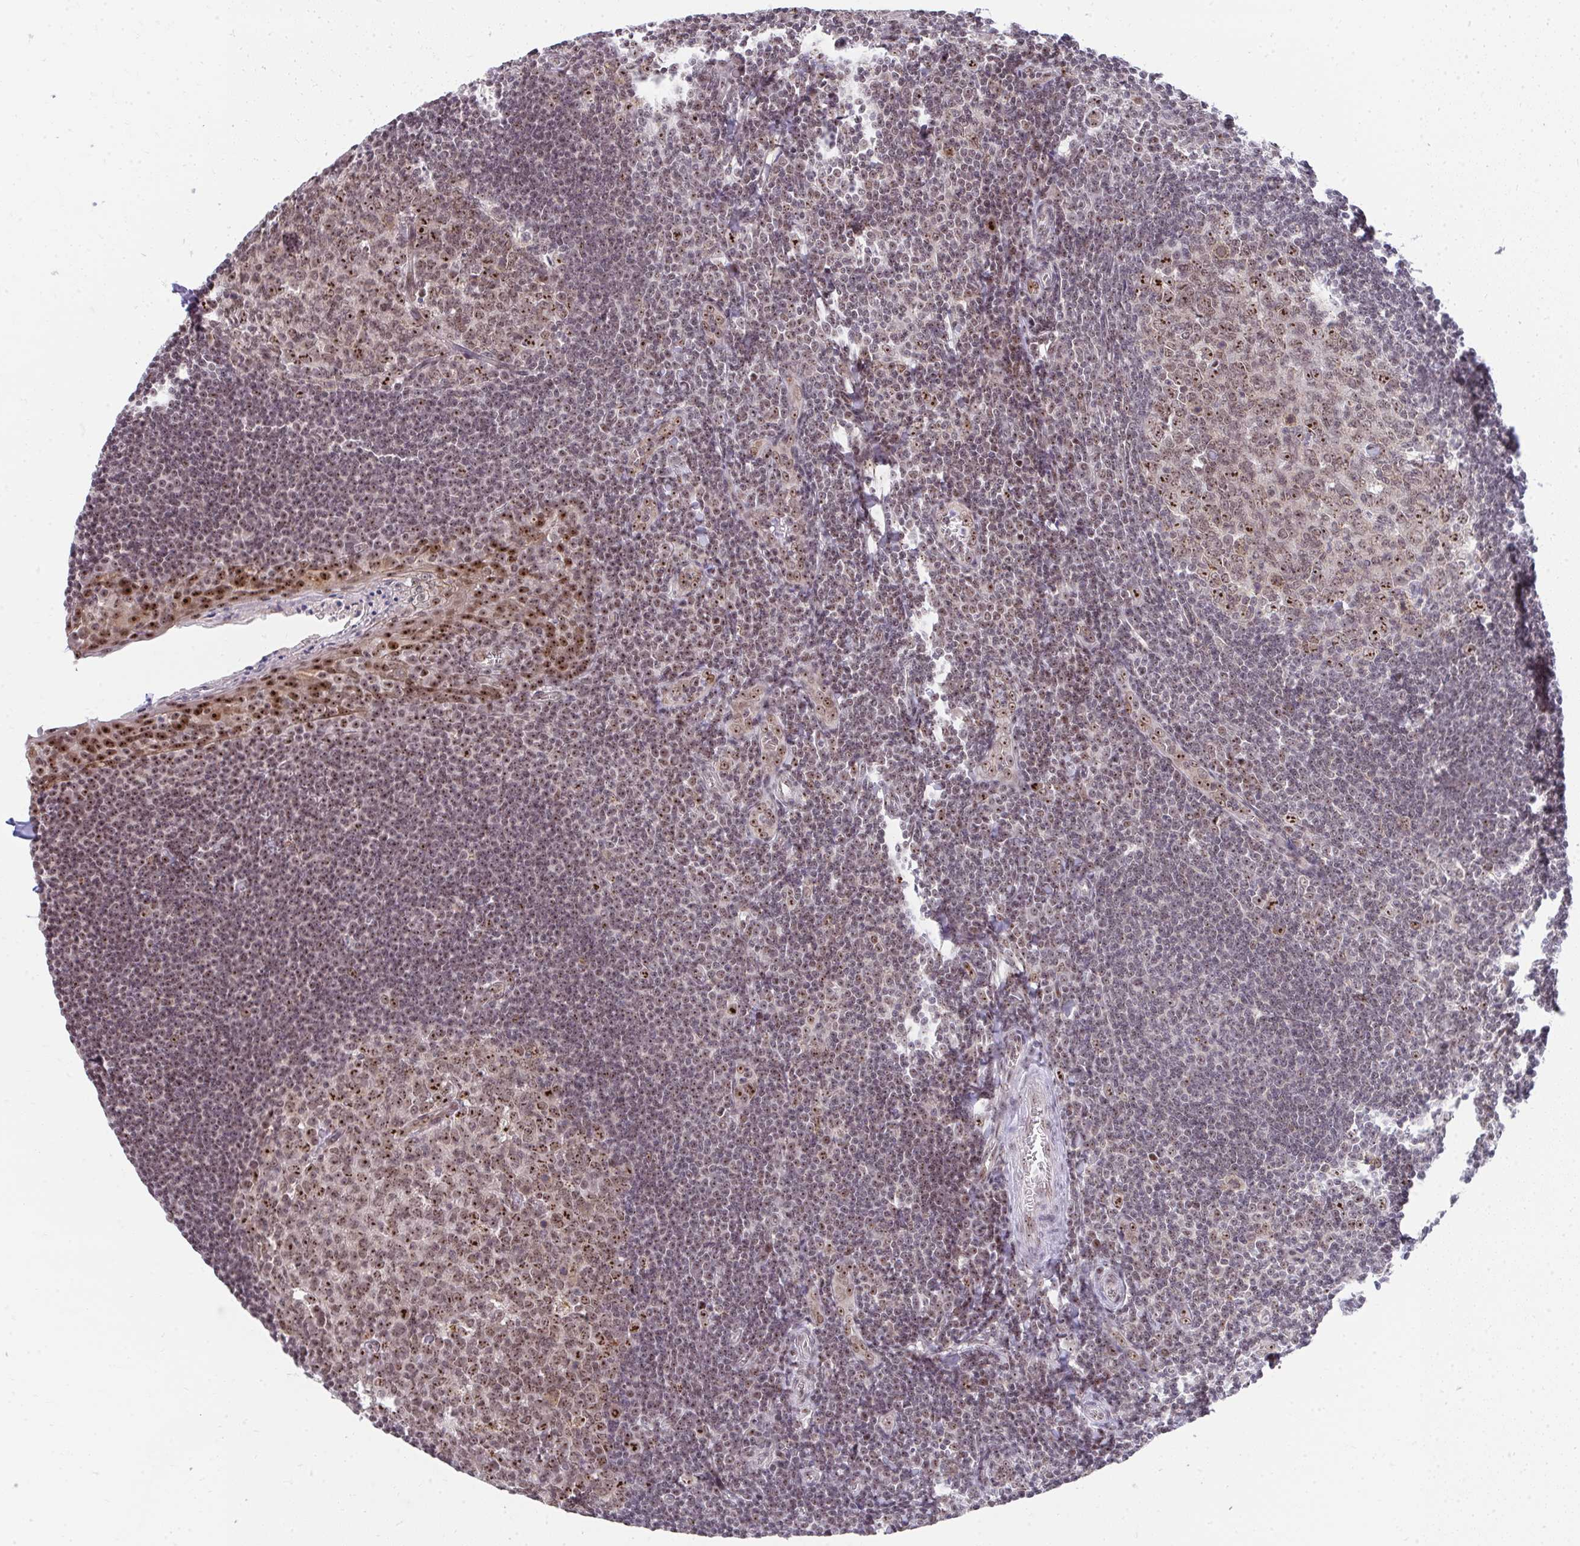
{"staining": {"intensity": "strong", "quantity": "25%-75%", "location": "nuclear"}, "tissue": "tonsil", "cell_type": "Germinal center cells", "image_type": "normal", "snomed": [{"axis": "morphology", "description": "Normal tissue, NOS"}, {"axis": "topography", "description": "Tonsil"}], "caption": "Protein expression analysis of normal human tonsil reveals strong nuclear expression in approximately 25%-75% of germinal center cells.", "gene": "HIRA", "patient": {"sex": "male", "age": 27}}